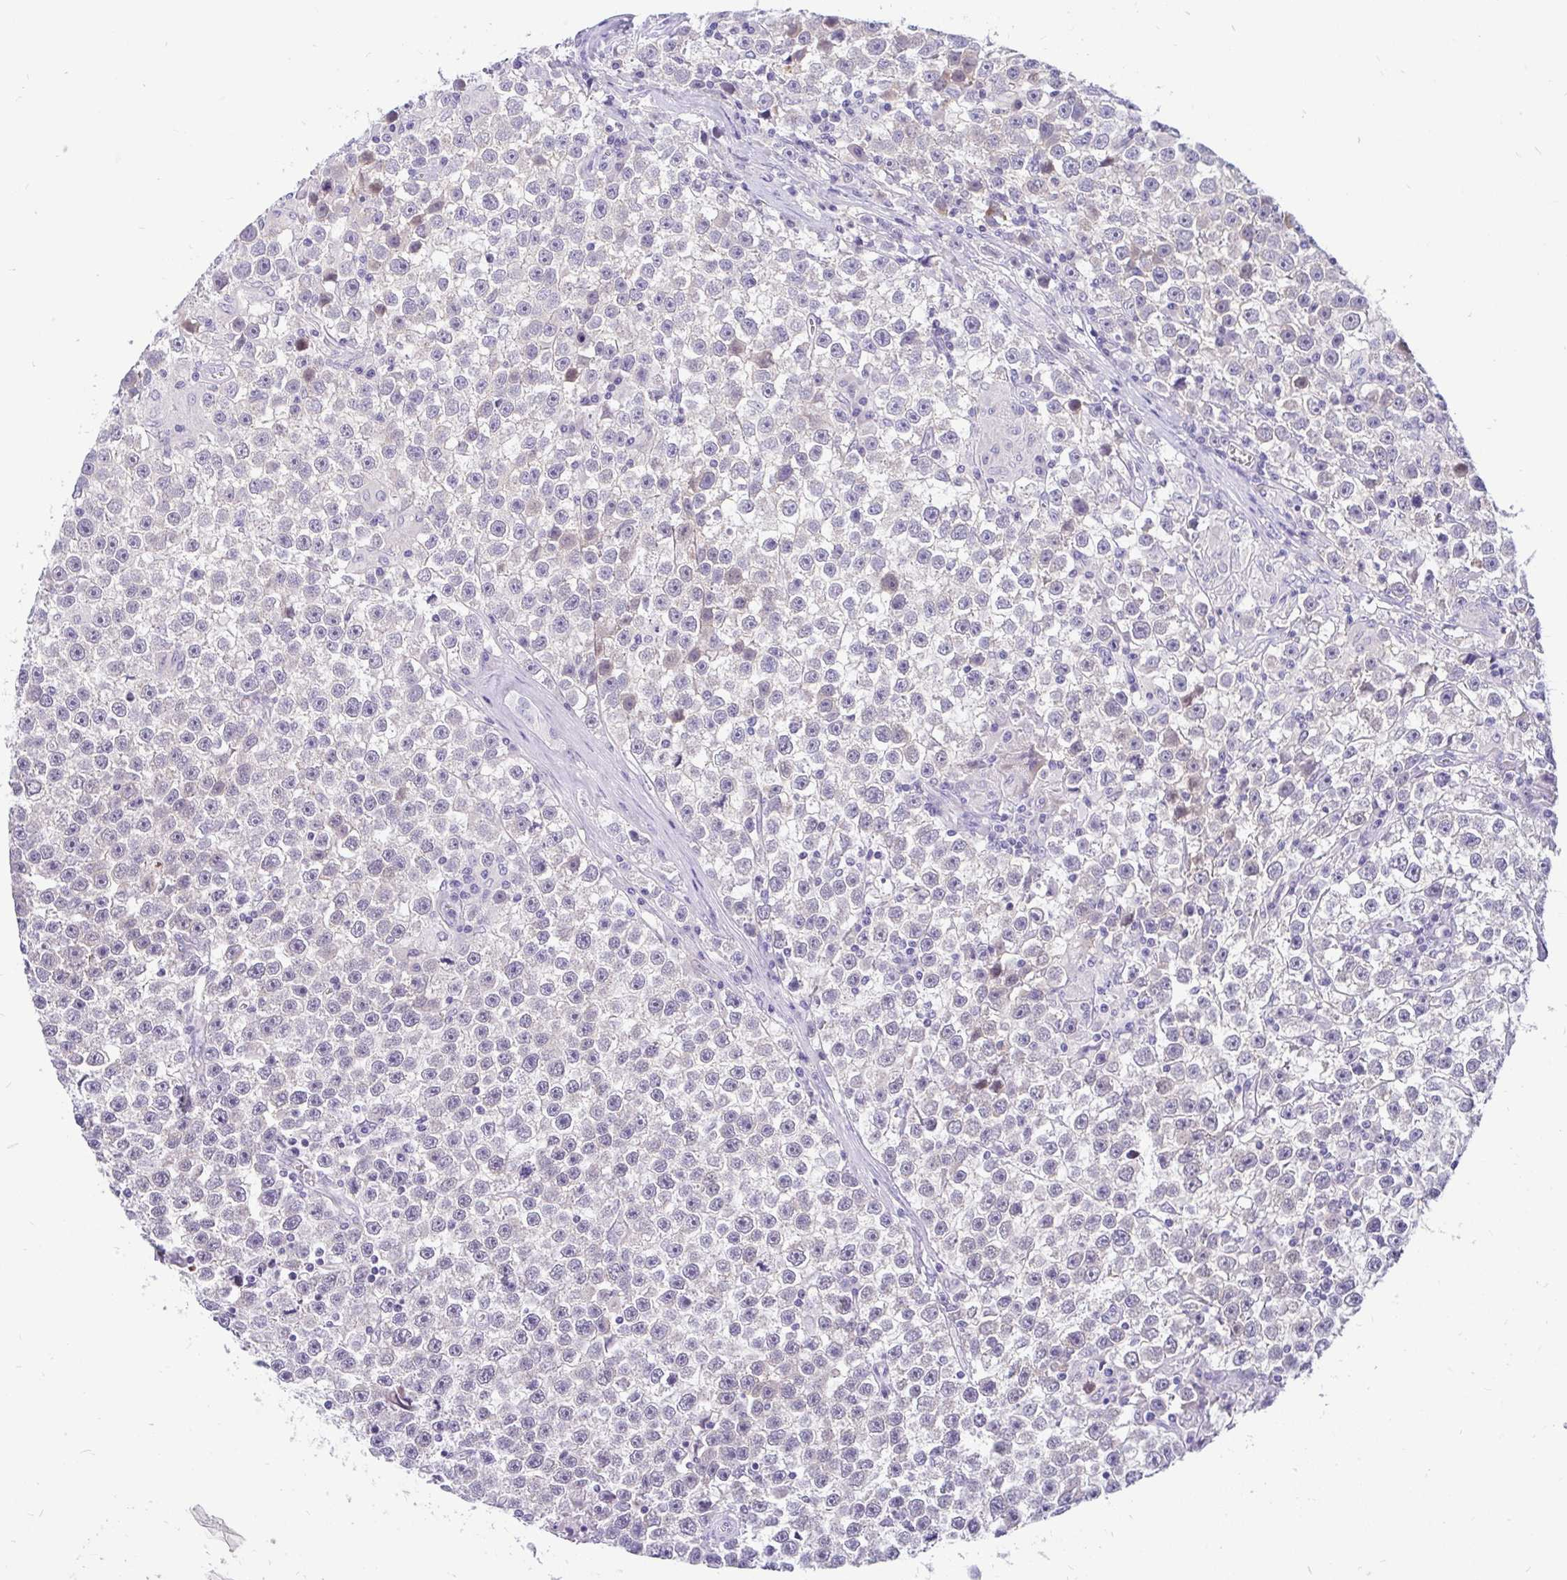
{"staining": {"intensity": "negative", "quantity": "none", "location": "none"}, "tissue": "testis cancer", "cell_type": "Tumor cells", "image_type": "cancer", "snomed": [{"axis": "morphology", "description": "Seminoma, NOS"}, {"axis": "topography", "description": "Testis"}], "caption": "An immunohistochemistry histopathology image of testis cancer (seminoma) is shown. There is no staining in tumor cells of testis cancer (seminoma).", "gene": "KIAA2013", "patient": {"sex": "male", "age": 31}}